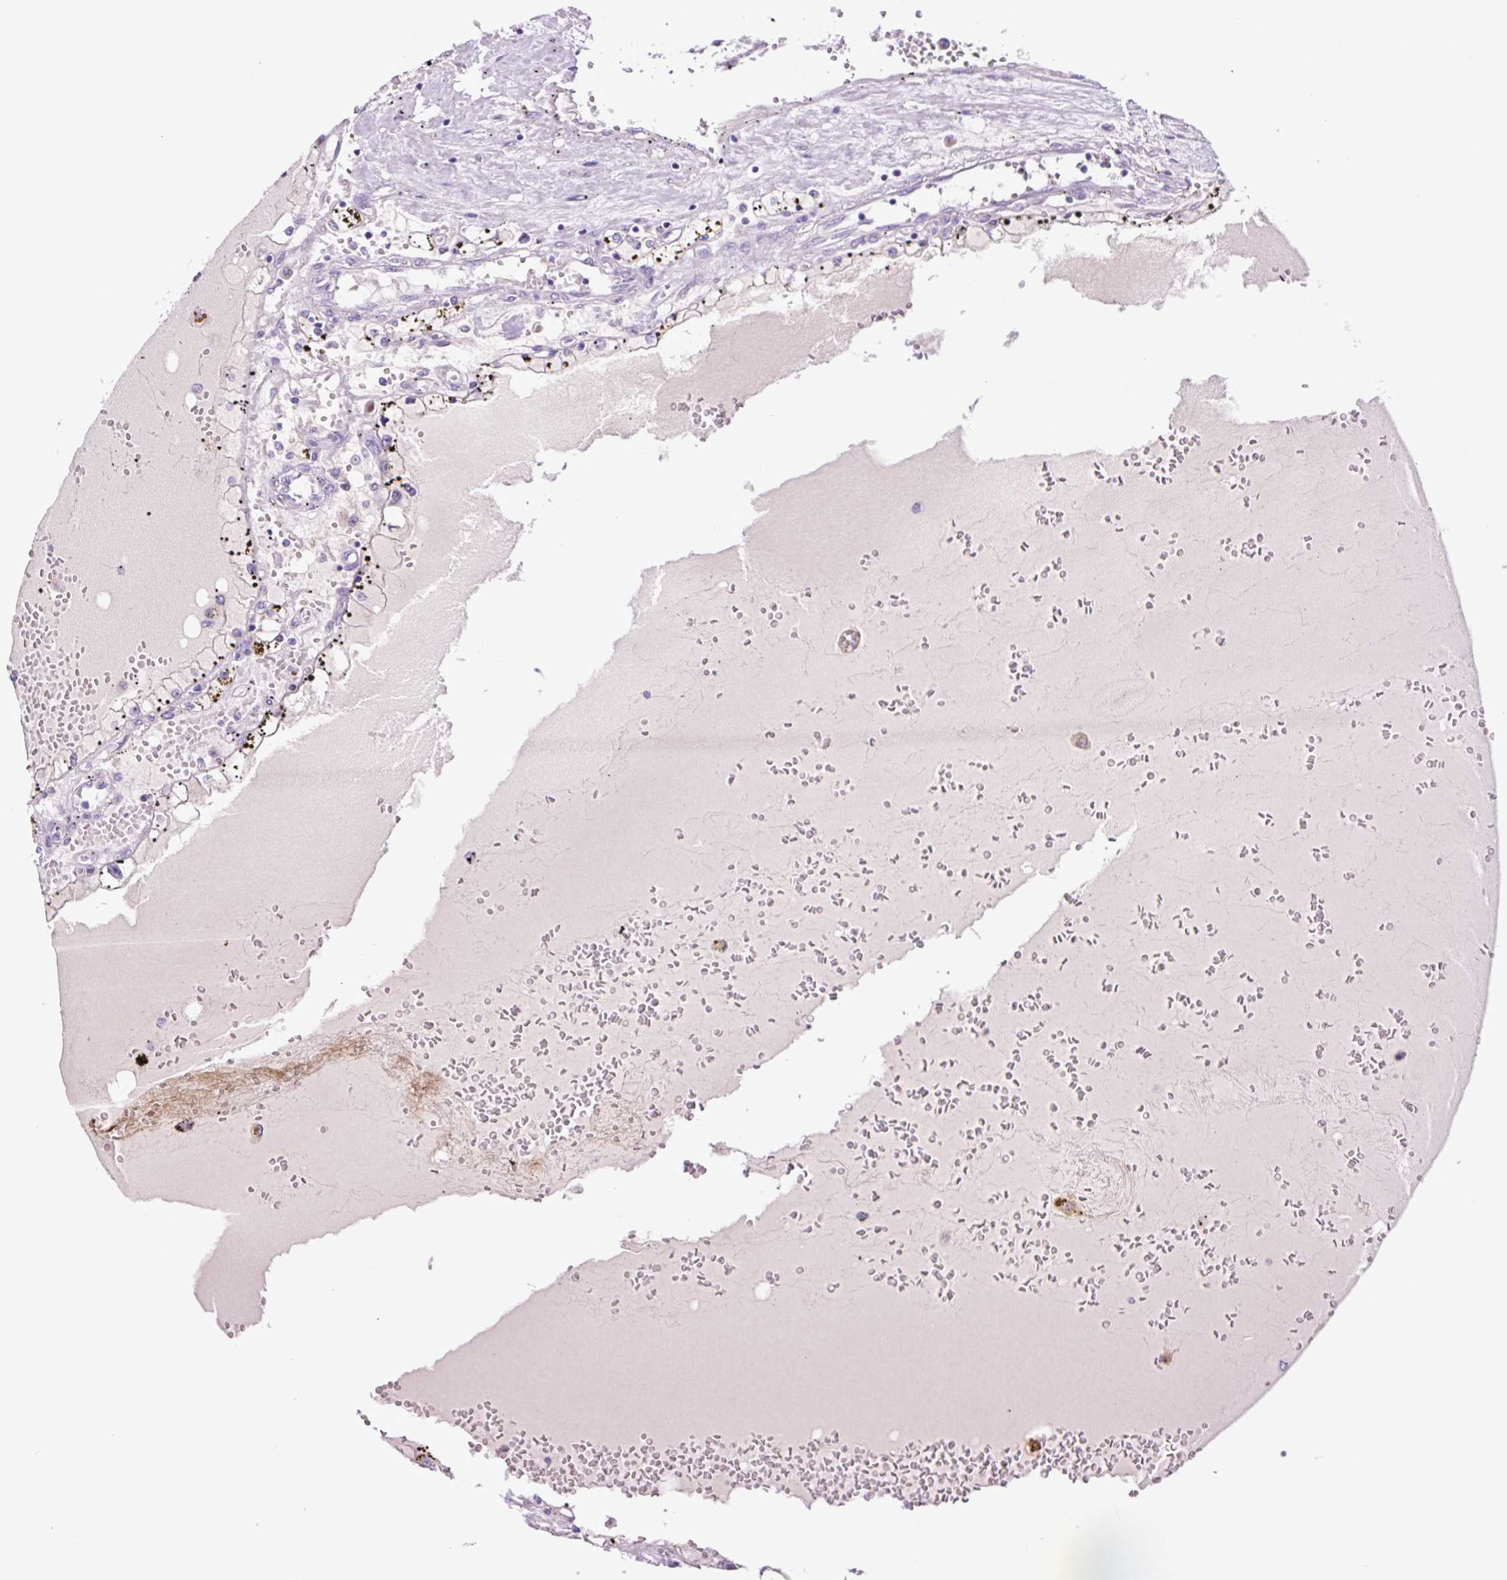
{"staining": {"intensity": "negative", "quantity": "none", "location": "none"}, "tissue": "renal cancer", "cell_type": "Tumor cells", "image_type": "cancer", "snomed": [{"axis": "morphology", "description": "Adenocarcinoma, NOS"}, {"axis": "topography", "description": "Kidney"}], "caption": "Immunohistochemistry micrograph of human renal cancer stained for a protein (brown), which exhibits no positivity in tumor cells. (DAB immunohistochemistry (IHC) visualized using brightfield microscopy, high magnification).", "gene": "MFSD3", "patient": {"sex": "male", "age": 56}}